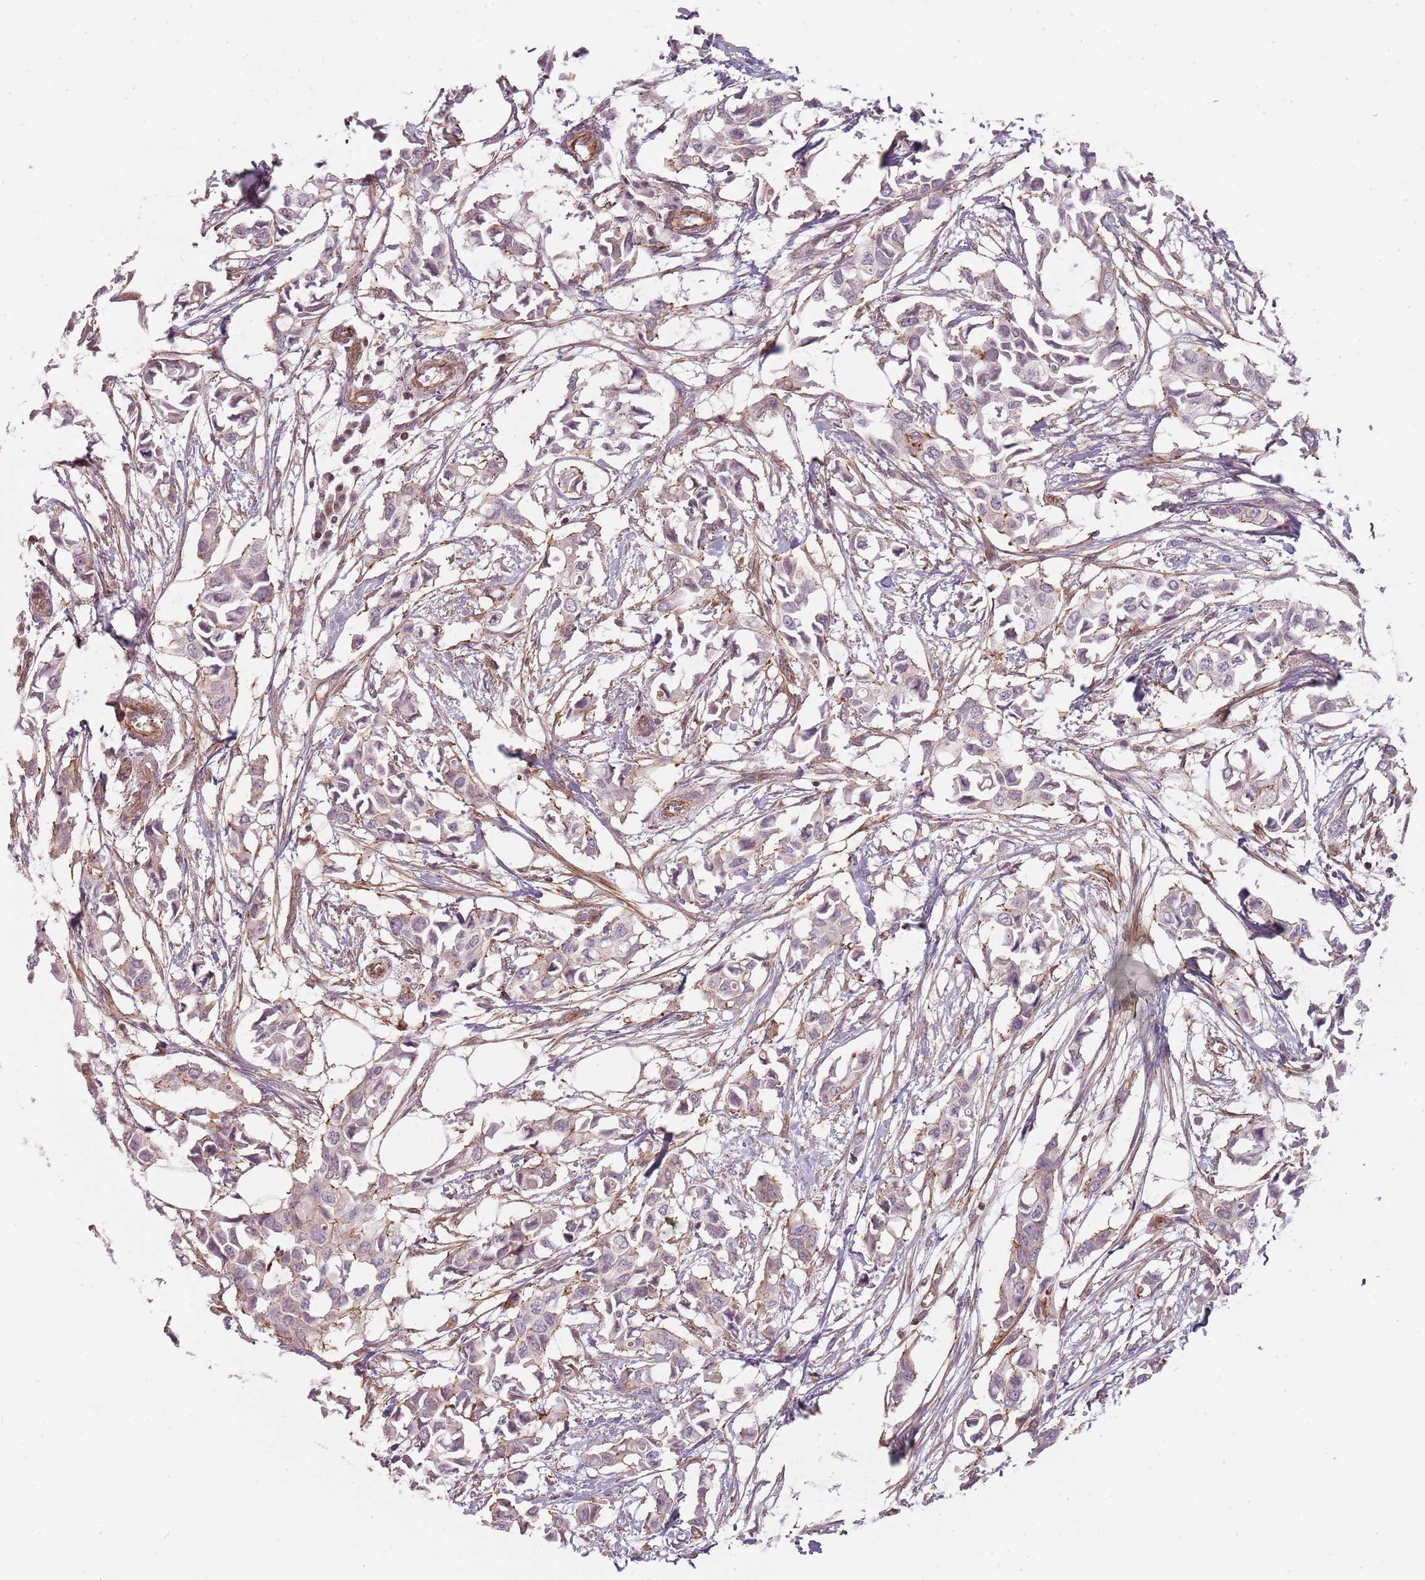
{"staining": {"intensity": "negative", "quantity": "none", "location": "none"}, "tissue": "breast cancer", "cell_type": "Tumor cells", "image_type": "cancer", "snomed": [{"axis": "morphology", "description": "Duct carcinoma"}, {"axis": "topography", "description": "Breast"}], "caption": "Invasive ductal carcinoma (breast) stained for a protein using immunohistochemistry (IHC) demonstrates no expression tumor cells.", "gene": "PPP1R14C", "patient": {"sex": "female", "age": 41}}